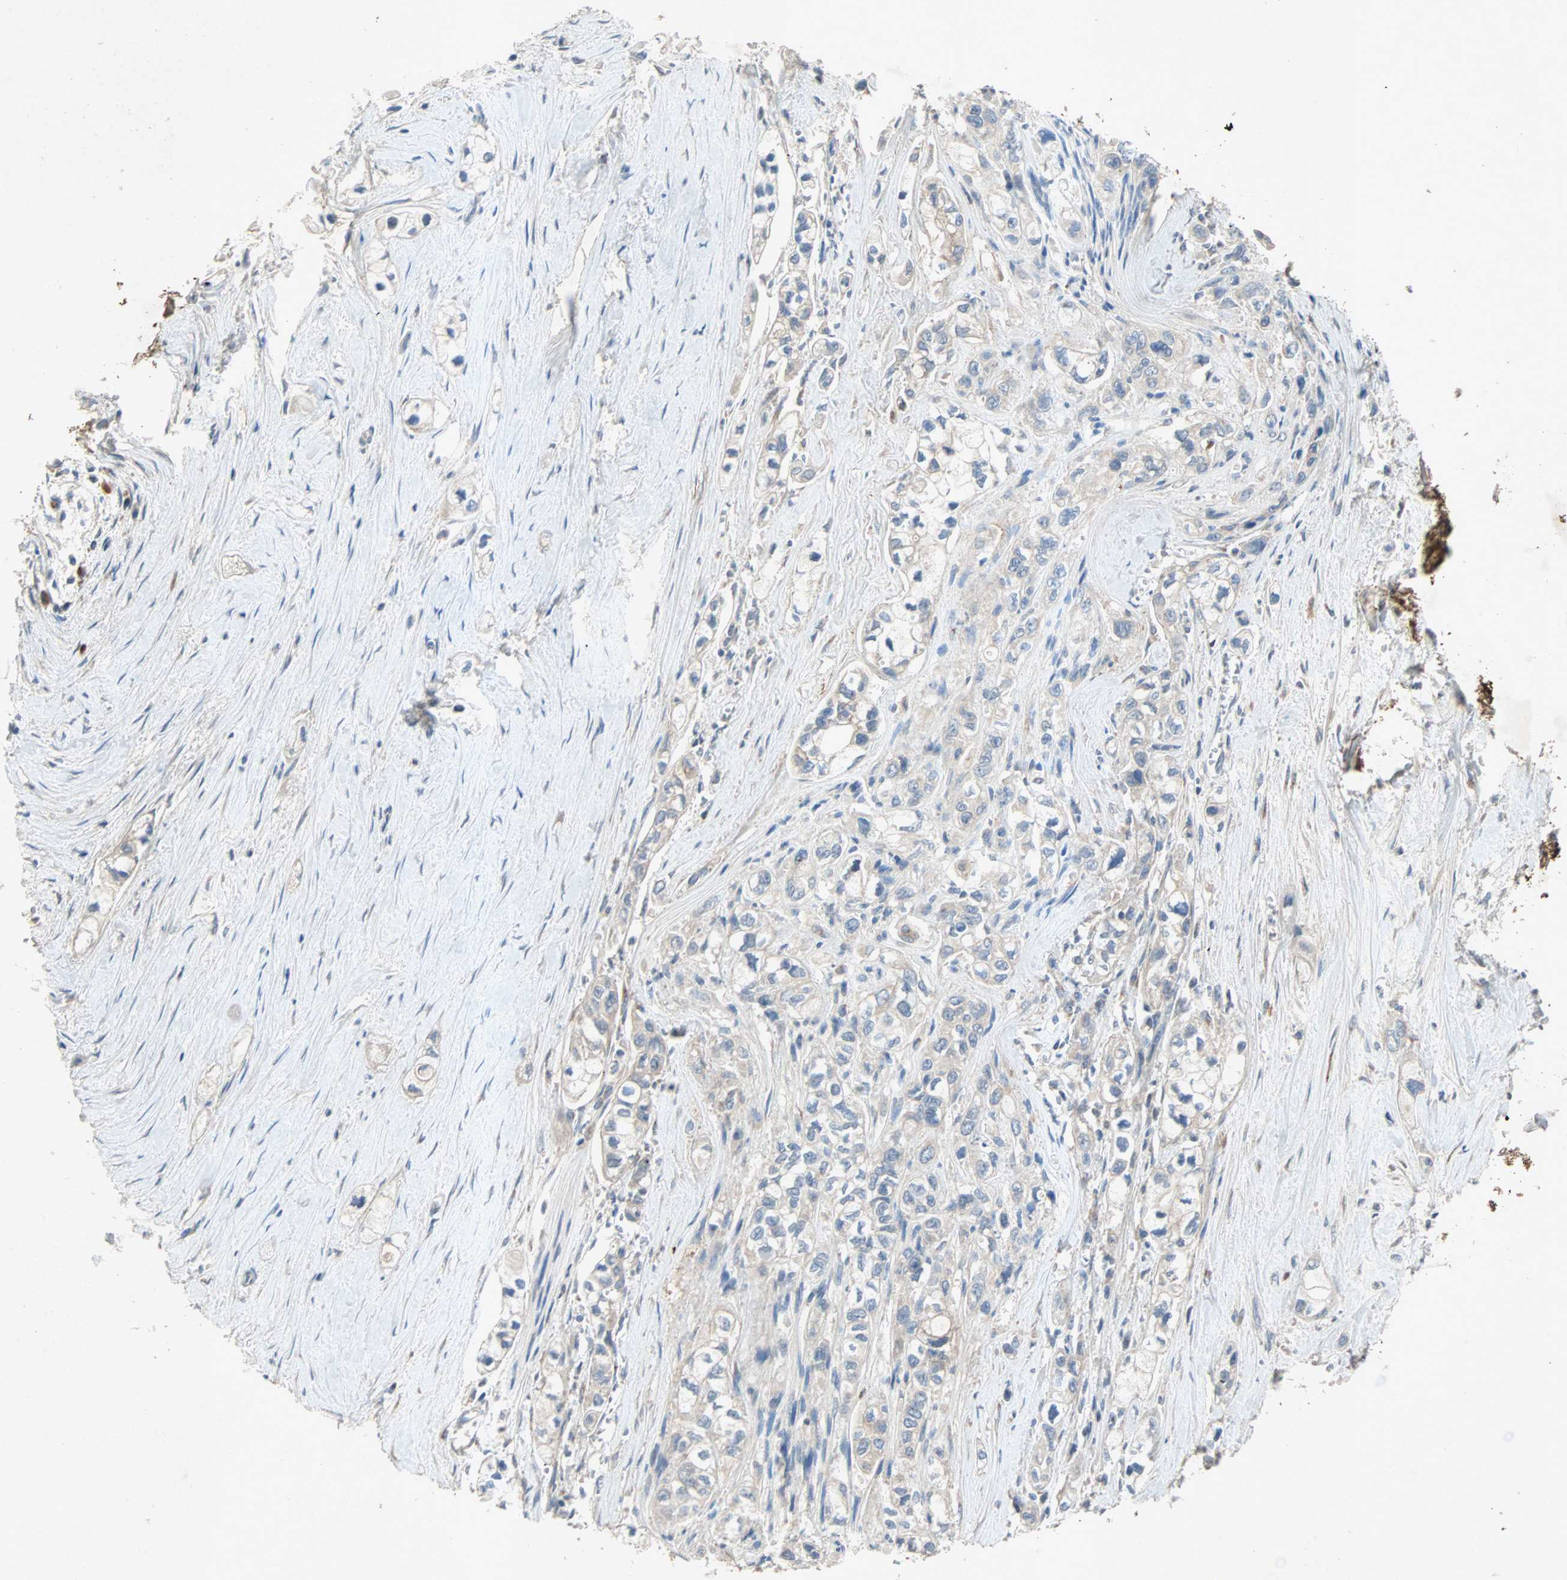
{"staining": {"intensity": "weak", "quantity": "25%-75%", "location": "cytoplasmic/membranous"}, "tissue": "pancreatic cancer", "cell_type": "Tumor cells", "image_type": "cancer", "snomed": [{"axis": "morphology", "description": "Adenocarcinoma, NOS"}, {"axis": "topography", "description": "Pancreas"}], "caption": "Immunohistochemical staining of human pancreatic cancer exhibits low levels of weak cytoplasmic/membranous protein positivity in about 25%-75% of tumor cells.", "gene": "XYLT1", "patient": {"sex": "male", "age": 74}}